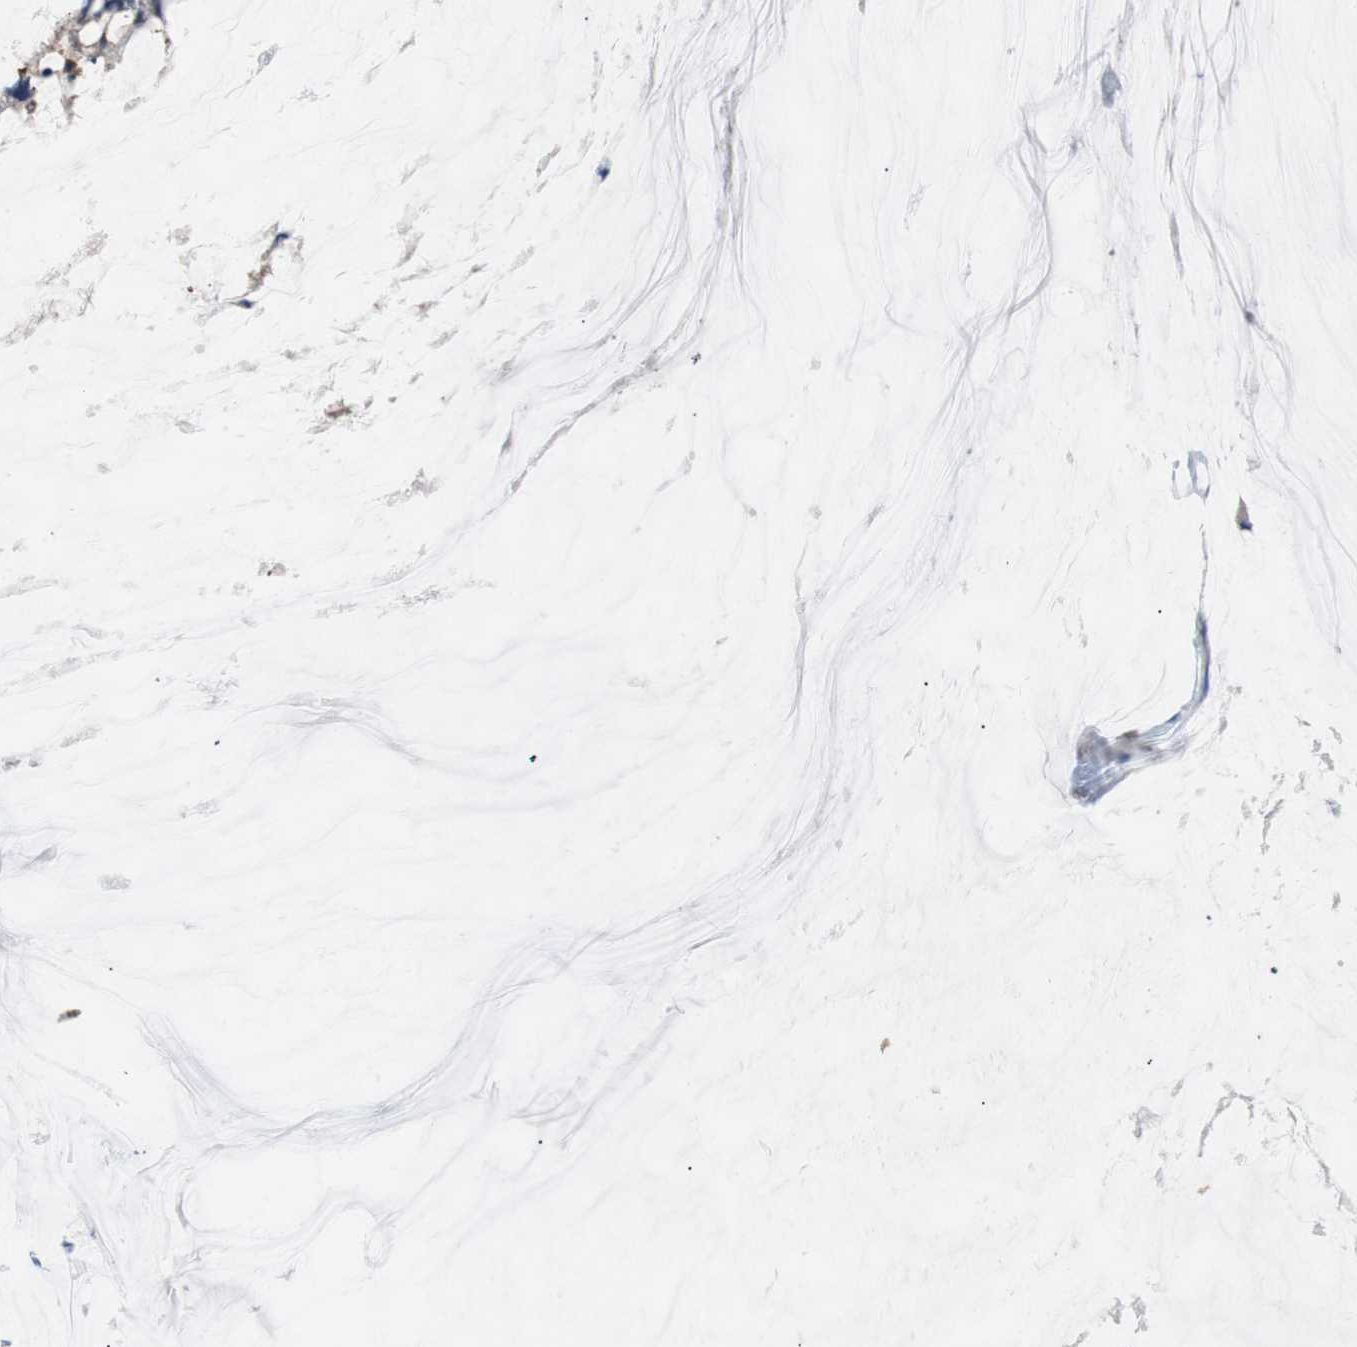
{"staining": {"intensity": "moderate", "quantity": "25%-75%", "location": "cytoplasmic/membranous,nuclear"}, "tissue": "ovarian cancer", "cell_type": "Tumor cells", "image_type": "cancer", "snomed": [{"axis": "morphology", "description": "Cystadenocarcinoma, mucinous, NOS"}, {"axis": "topography", "description": "Ovary"}], "caption": "A brown stain highlights moderate cytoplasmic/membranous and nuclear positivity of a protein in ovarian cancer (mucinous cystadenocarcinoma) tumor cells.", "gene": "MED27", "patient": {"sex": "female", "age": 39}}